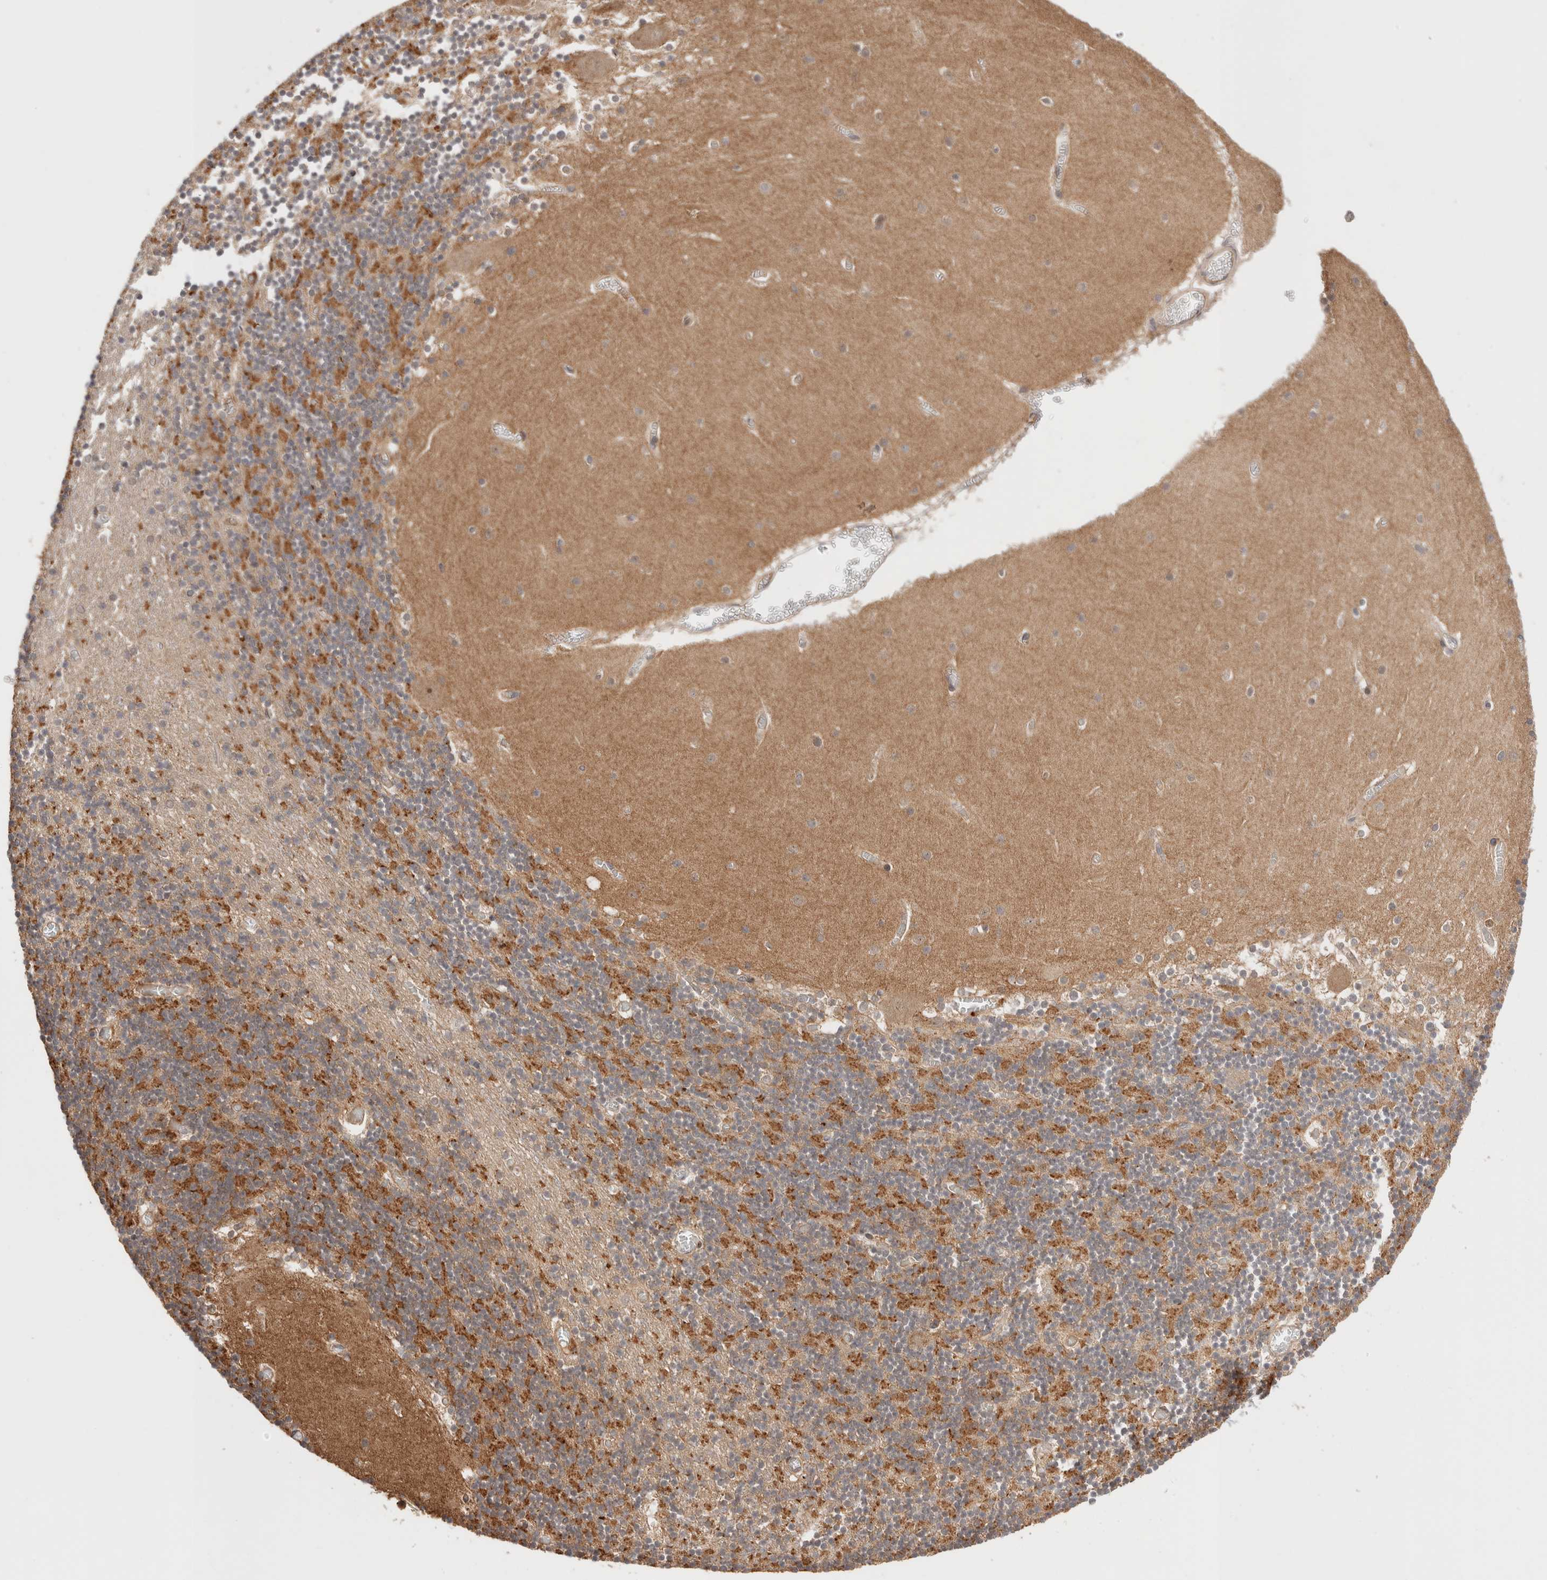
{"staining": {"intensity": "strong", "quantity": "25%-75%", "location": "cytoplasmic/membranous"}, "tissue": "cerebellum", "cell_type": "Cells in granular layer", "image_type": "normal", "snomed": [{"axis": "morphology", "description": "Normal tissue, NOS"}, {"axis": "topography", "description": "Cerebellum"}], "caption": "Immunohistochemical staining of benign cerebellum reveals strong cytoplasmic/membranous protein staining in approximately 25%-75% of cells in granular layer. (DAB = brown stain, brightfield microscopy at high magnification).", "gene": "SIKE1", "patient": {"sex": "female", "age": 28}}